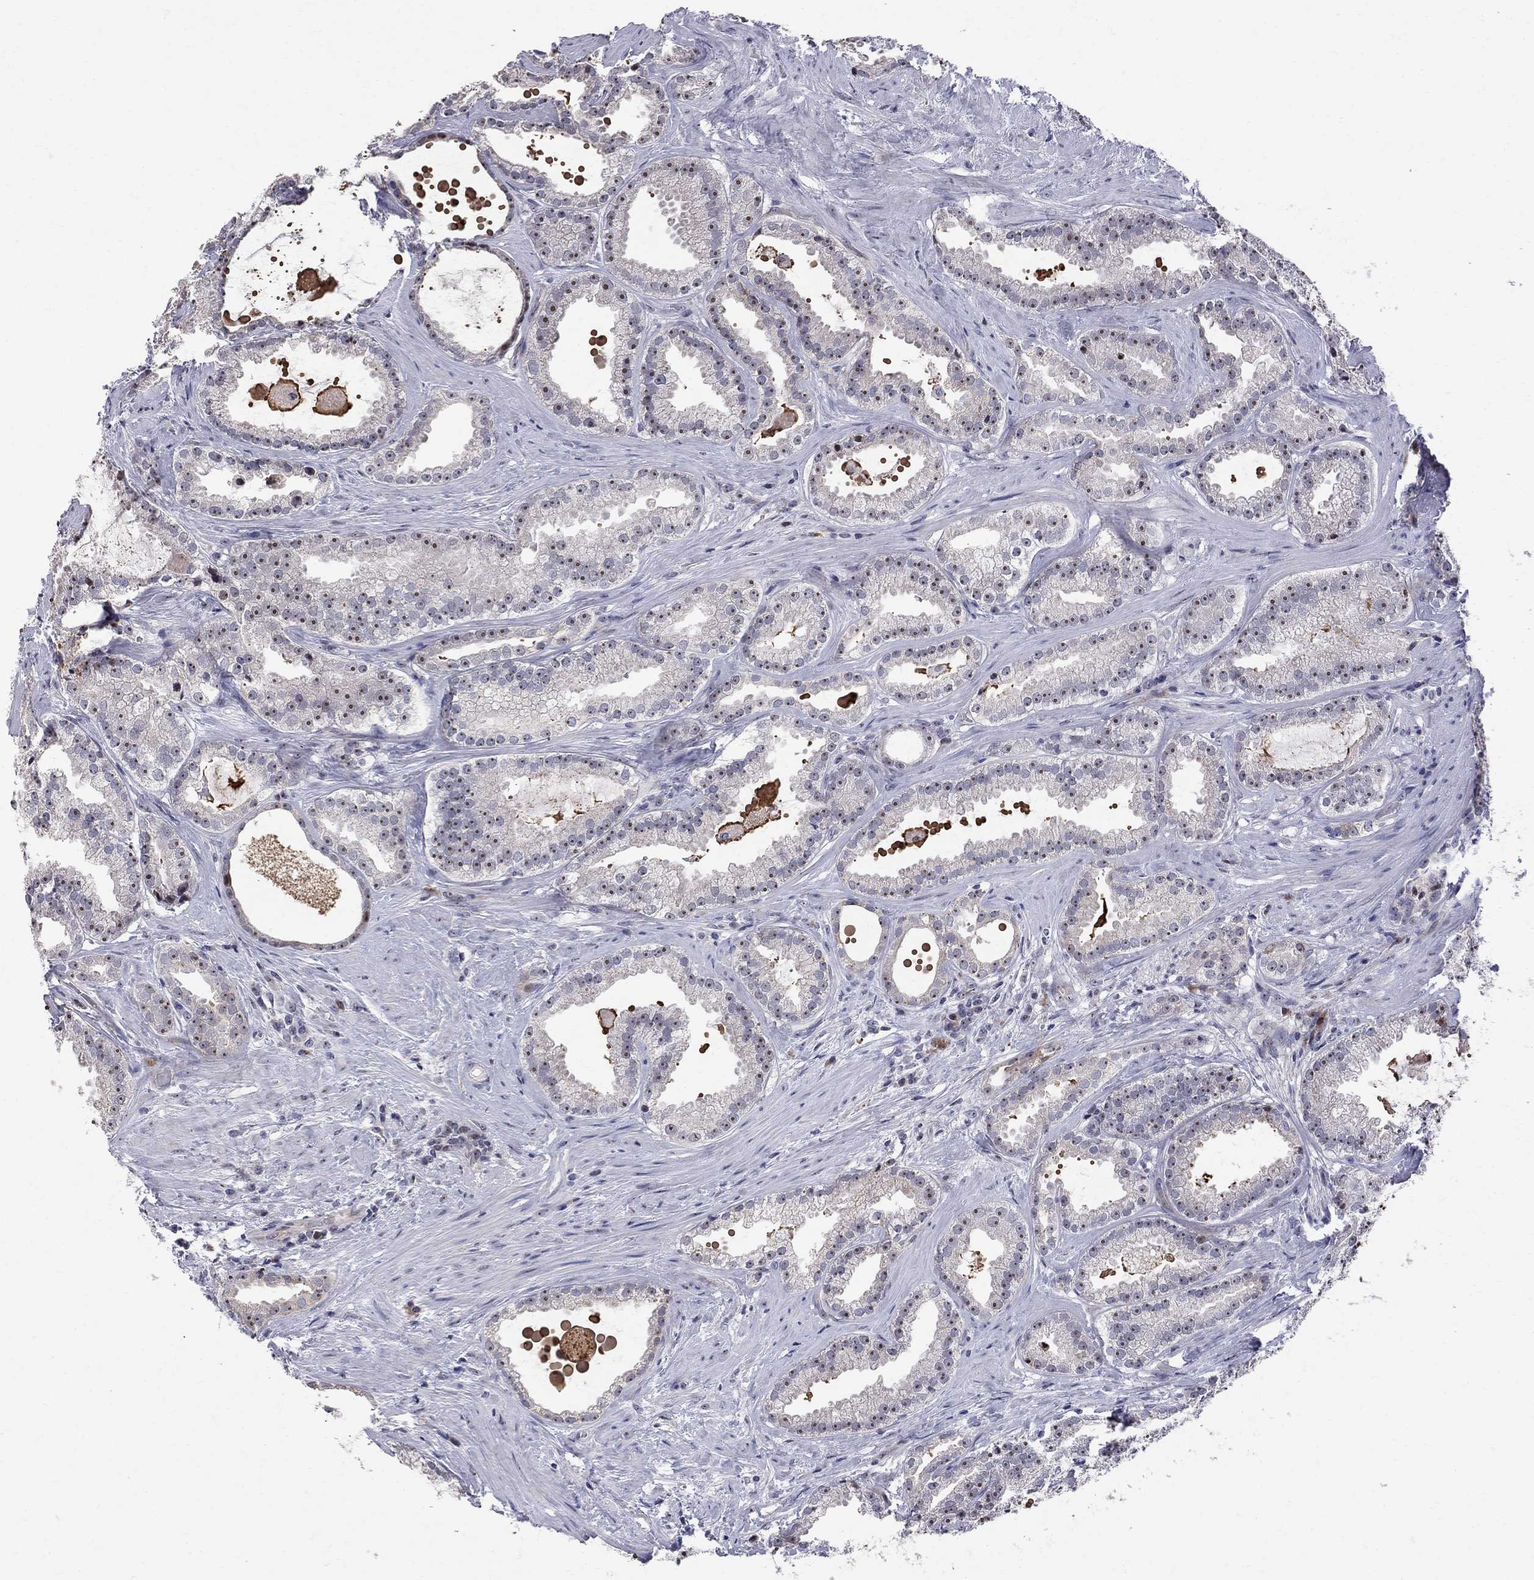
{"staining": {"intensity": "moderate", "quantity": "25%-75%", "location": "nuclear"}, "tissue": "prostate cancer", "cell_type": "Tumor cells", "image_type": "cancer", "snomed": [{"axis": "morphology", "description": "Adenocarcinoma, NOS"}, {"axis": "morphology", "description": "Adenocarcinoma, High grade"}, {"axis": "topography", "description": "Prostate"}], "caption": "This histopathology image shows prostate cancer stained with immunohistochemistry (IHC) to label a protein in brown. The nuclear of tumor cells show moderate positivity for the protein. Nuclei are counter-stained blue.", "gene": "DHX33", "patient": {"sex": "male", "age": 64}}